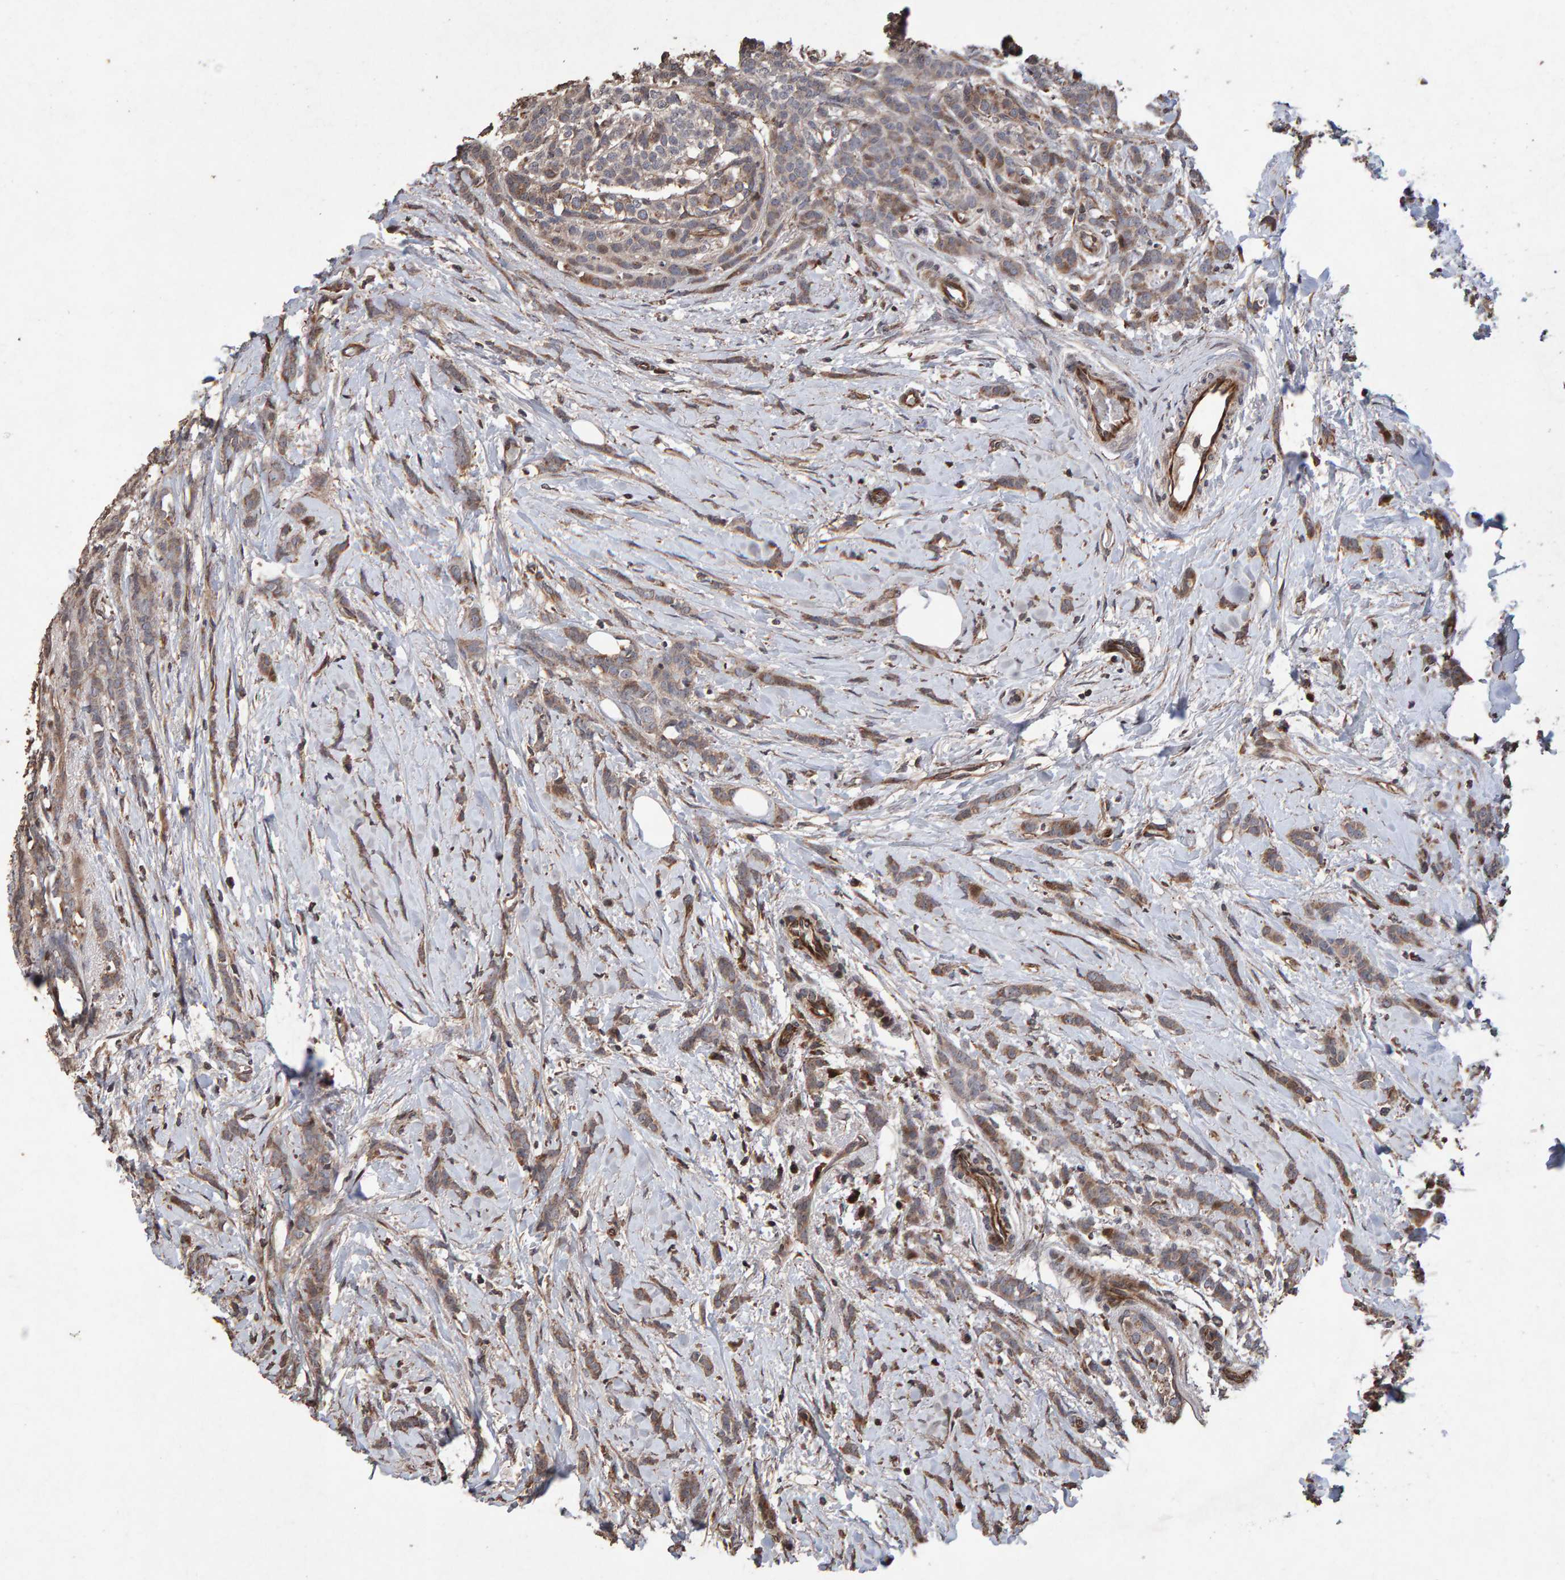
{"staining": {"intensity": "moderate", "quantity": ">75%", "location": "cytoplasmic/membranous"}, "tissue": "breast cancer", "cell_type": "Tumor cells", "image_type": "cancer", "snomed": [{"axis": "morphology", "description": "Lobular carcinoma, in situ"}, {"axis": "morphology", "description": "Lobular carcinoma"}, {"axis": "topography", "description": "Breast"}], "caption": "This histopathology image displays IHC staining of human breast cancer (lobular carcinoma in situ), with medium moderate cytoplasmic/membranous positivity in approximately >75% of tumor cells.", "gene": "OSBP2", "patient": {"sex": "female", "age": 41}}